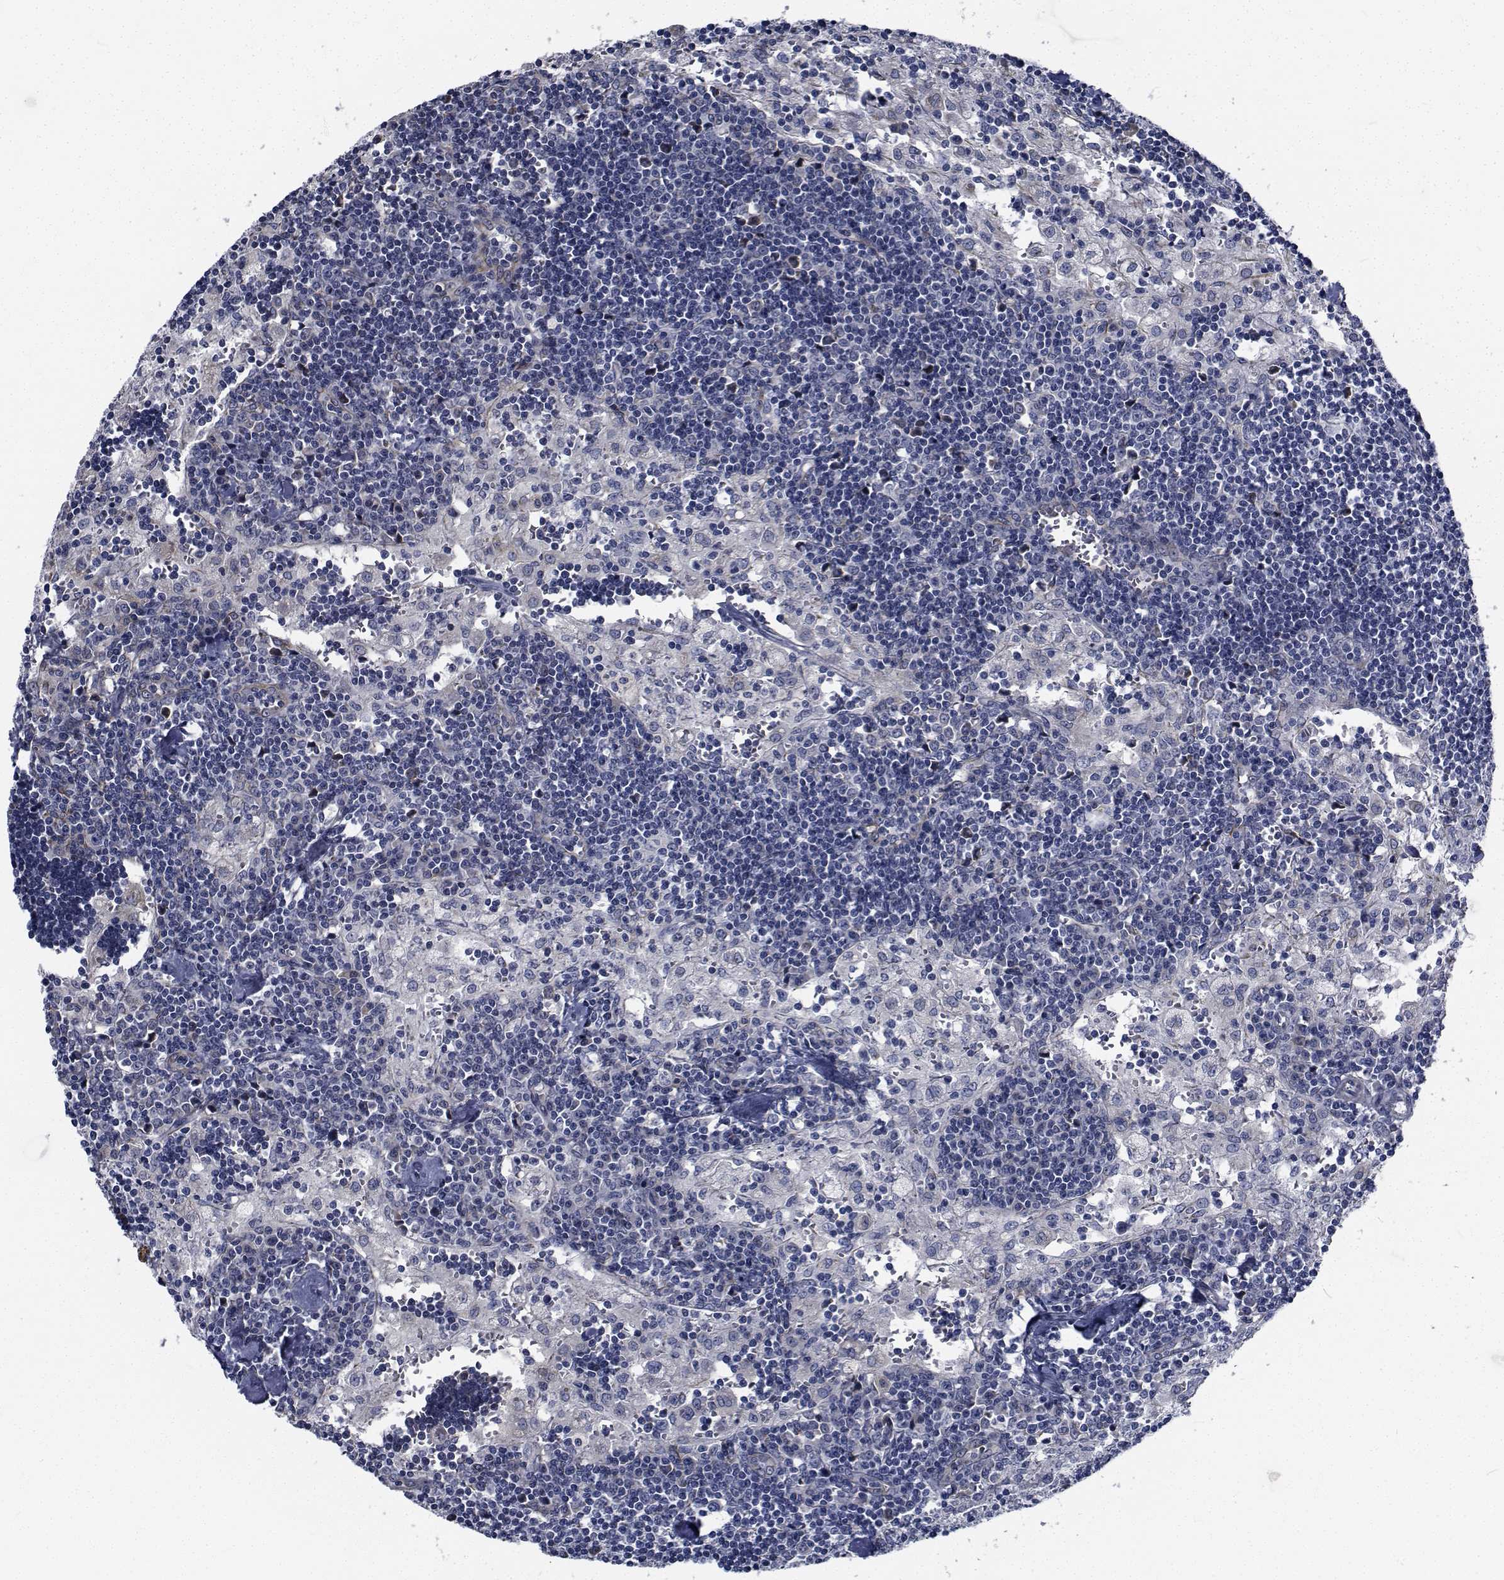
{"staining": {"intensity": "negative", "quantity": "none", "location": "none"}, "tissue": "lymph node", "cell_type": "Germinal center cells", "image_type": "normal", "snomed": [{"axis": "morphology", "description": "Normal tissue, NOS"}, {"axis": "topography", "description": "Lymph node"}], "caption": "The IHC photomicrograph has no significant staining in germinal center cells of lymph node. Brightfield microscopy of immunohistochemistry (IHC) stained with DAB (3,3'-diaminobenzidine) (brown) and hematoxylin (blue), captured at high magnification.", "gene": "TTBK1", "patient": {"sex": "male", "age": 55}}